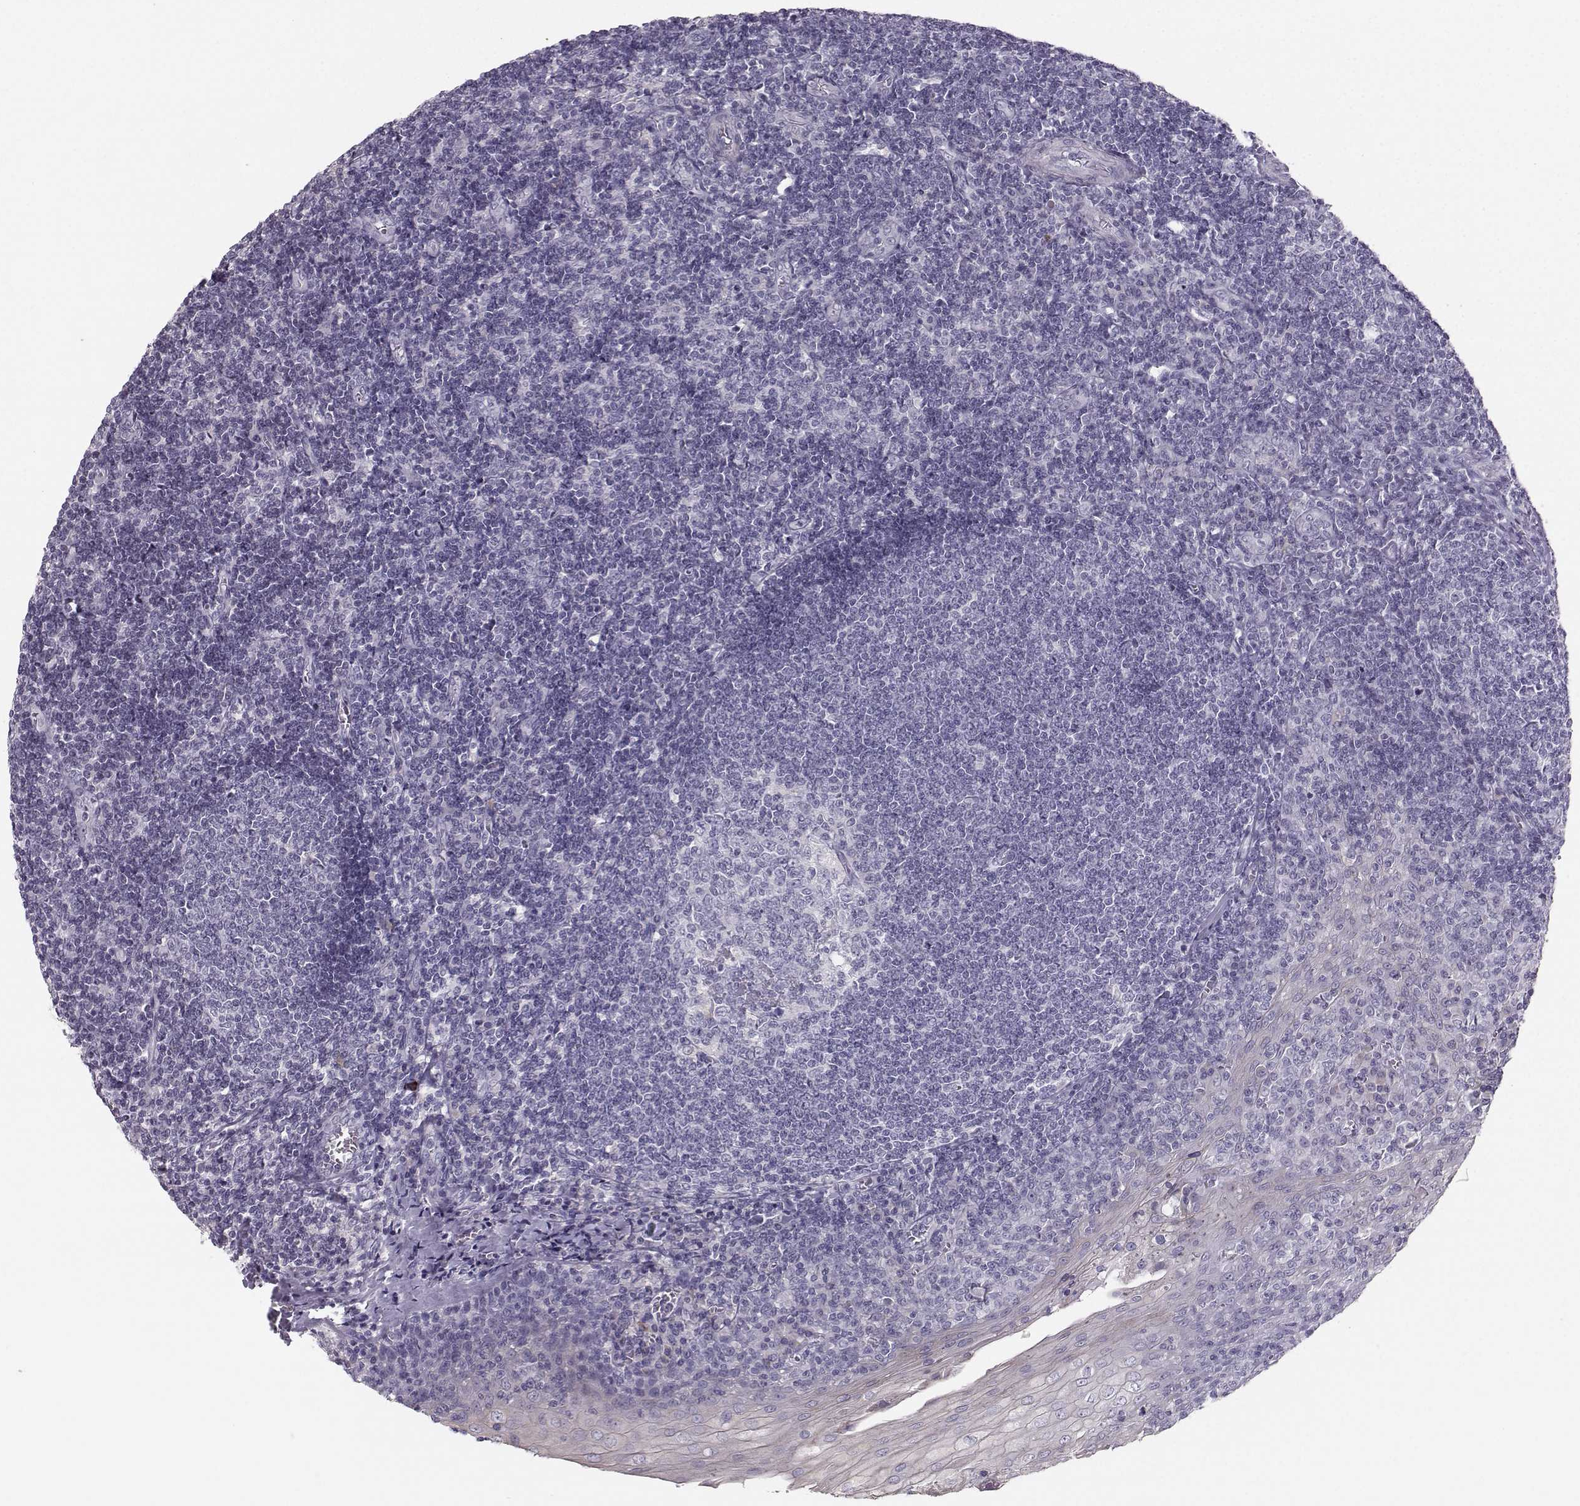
{"staining": {"intensity": "negative", "quantity": "none", "location": "none"}, "tissue": "tonsil", "cell_type": "Germinal center cells", "image_type": "normal", "snomed": [{"axis": "morphology", "description": "Normal tissue, NOS"}, {"axis": "topography", "description": "Tonsil"}], "caption": "Micrograph shows no protein positivity in germinal center cells of benign tonsil.", "gene": "CASR", "patient": {"sex": "male", "age": 33}}